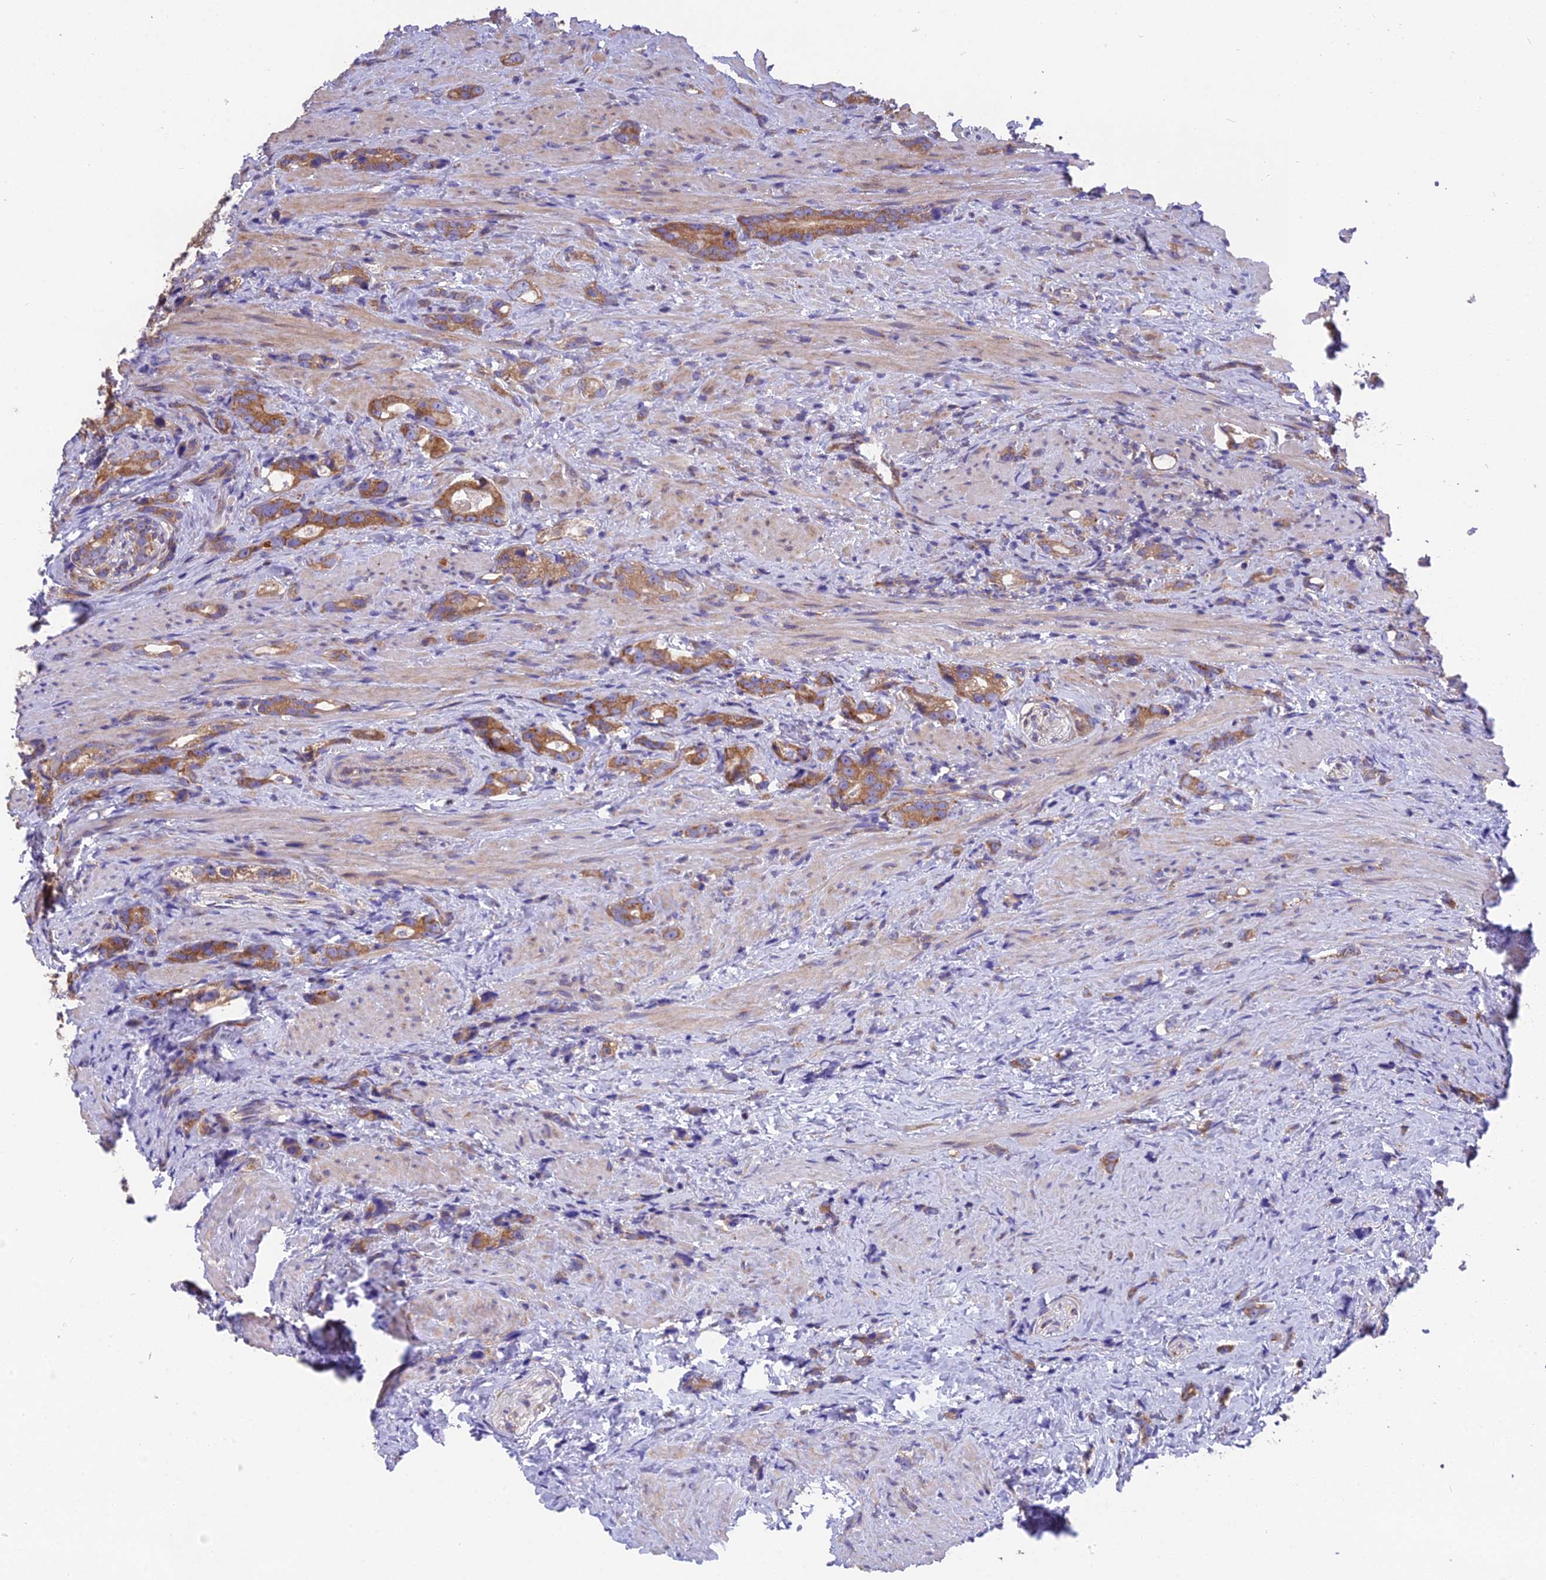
{"staining": {"intensity": "moderate", "quantity": ">75%", "location": "cytoplasmic/membranous"}, "tissue": "prostate cancer", "cell_type": "Tumor cells", "image_type": "cancer", "snomed": [{"axis": "morphology", "description": "Adenocarcinoma, High grade"}, {"axis": "topography", "description": "Prostate"}], "caption": "This image exhibits prostate cancer (high-grade adenocarcinoma) stained with immunohistochemistry (IHC) to label a protein in brown. The cytoplasmic/membranous of tumor cells show moderate positivity for the protein. Nuclei are counter-stained blue.", "gene": "BLOC1S4", "patient": {"sex": "male", "age": 63}}